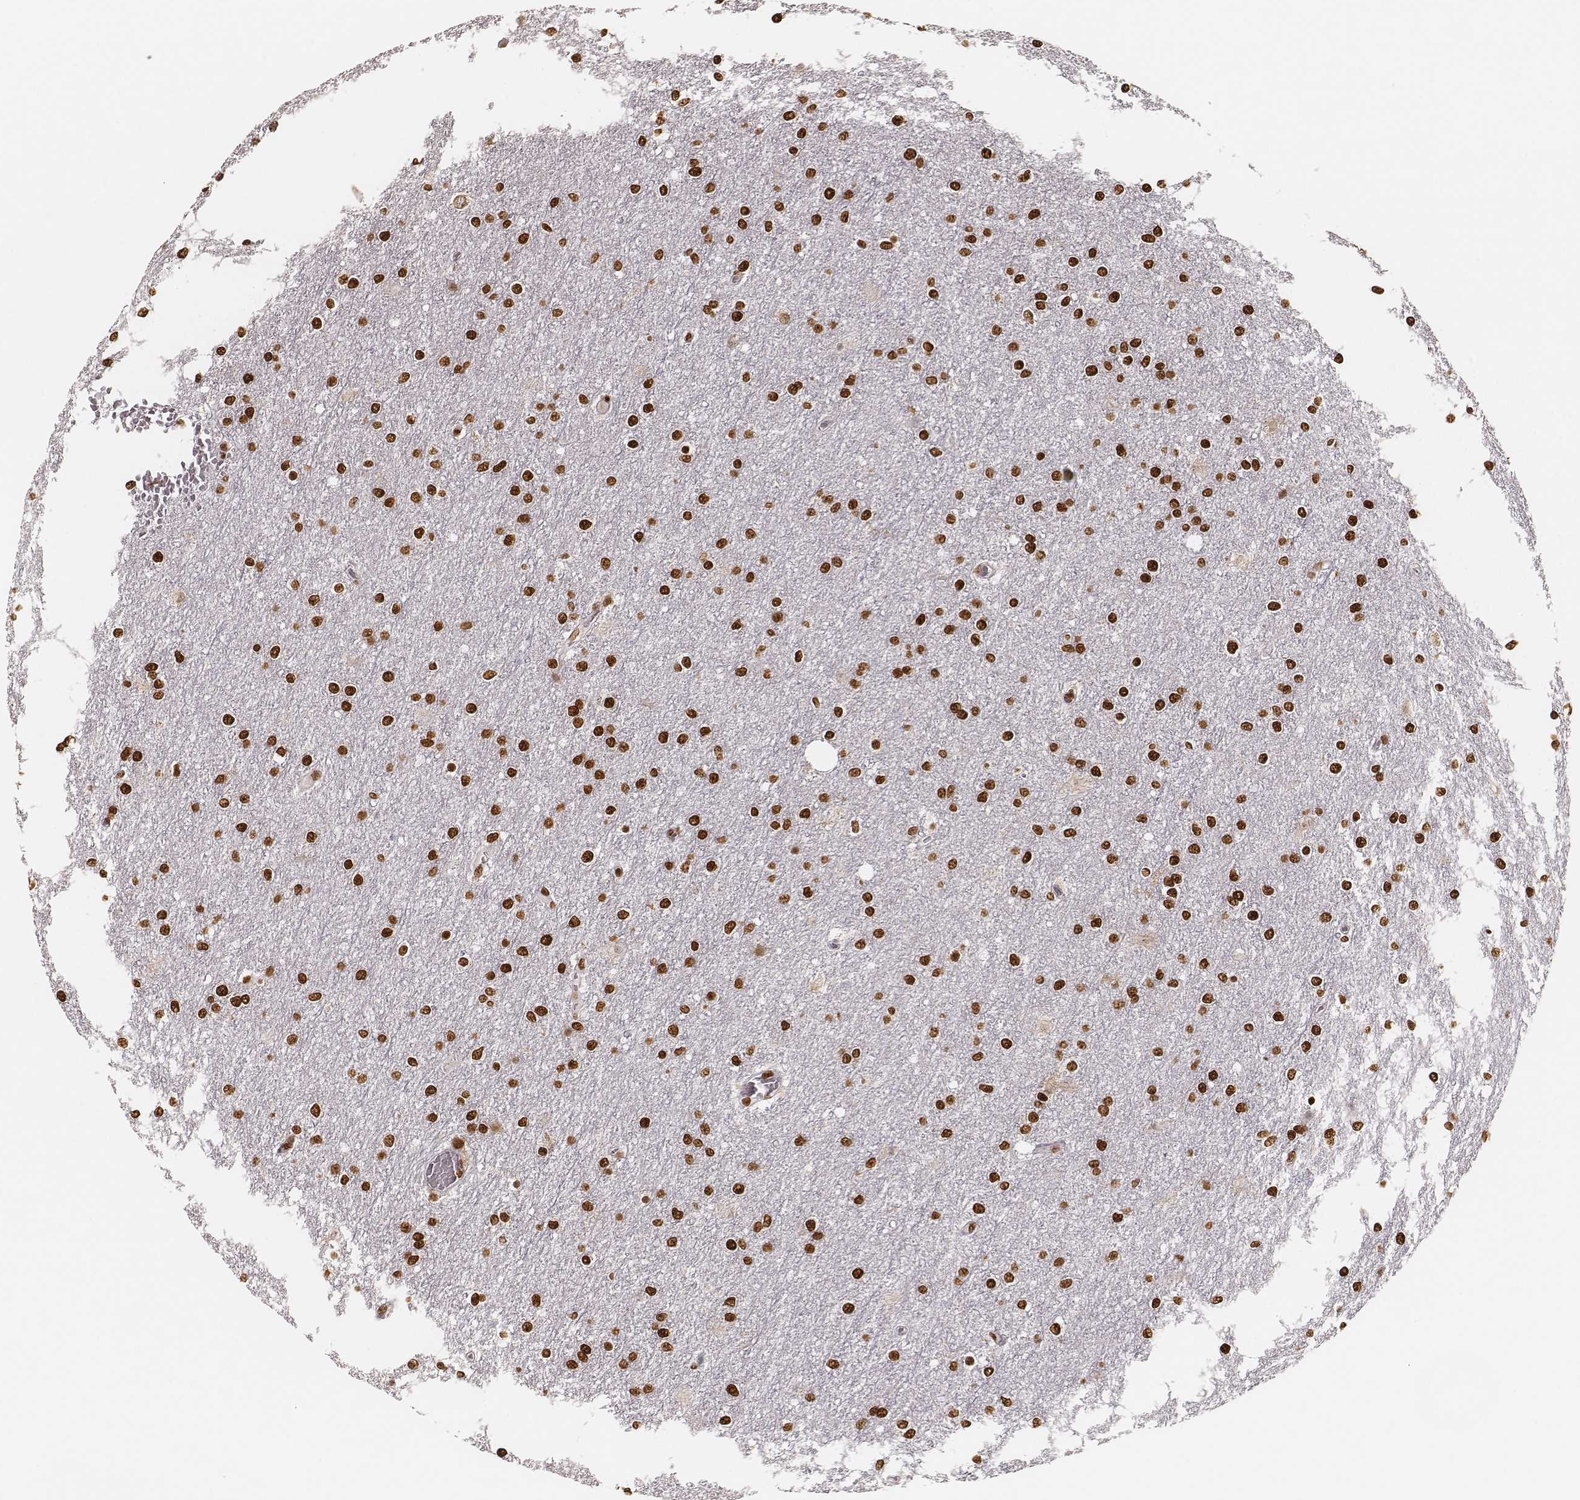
{"staining": {"intensity": "strong", "quantity": ">75%", "location": "nuclear"}, "tissue": "glioma", "cell_type": "Tumor cells", "image_type": "cancer", "snomed": [{"axis": "morphology", "description": "Glioma, malignant, High grade"}, {"axis": "topography", "description": "Brain"}], "caption": "Protein staining reveals strong nuclear positivity in approximately >75% of tumor cells in glioma.", "gene": "PARP1", "patient": {"sex": "female", "age": 61}}